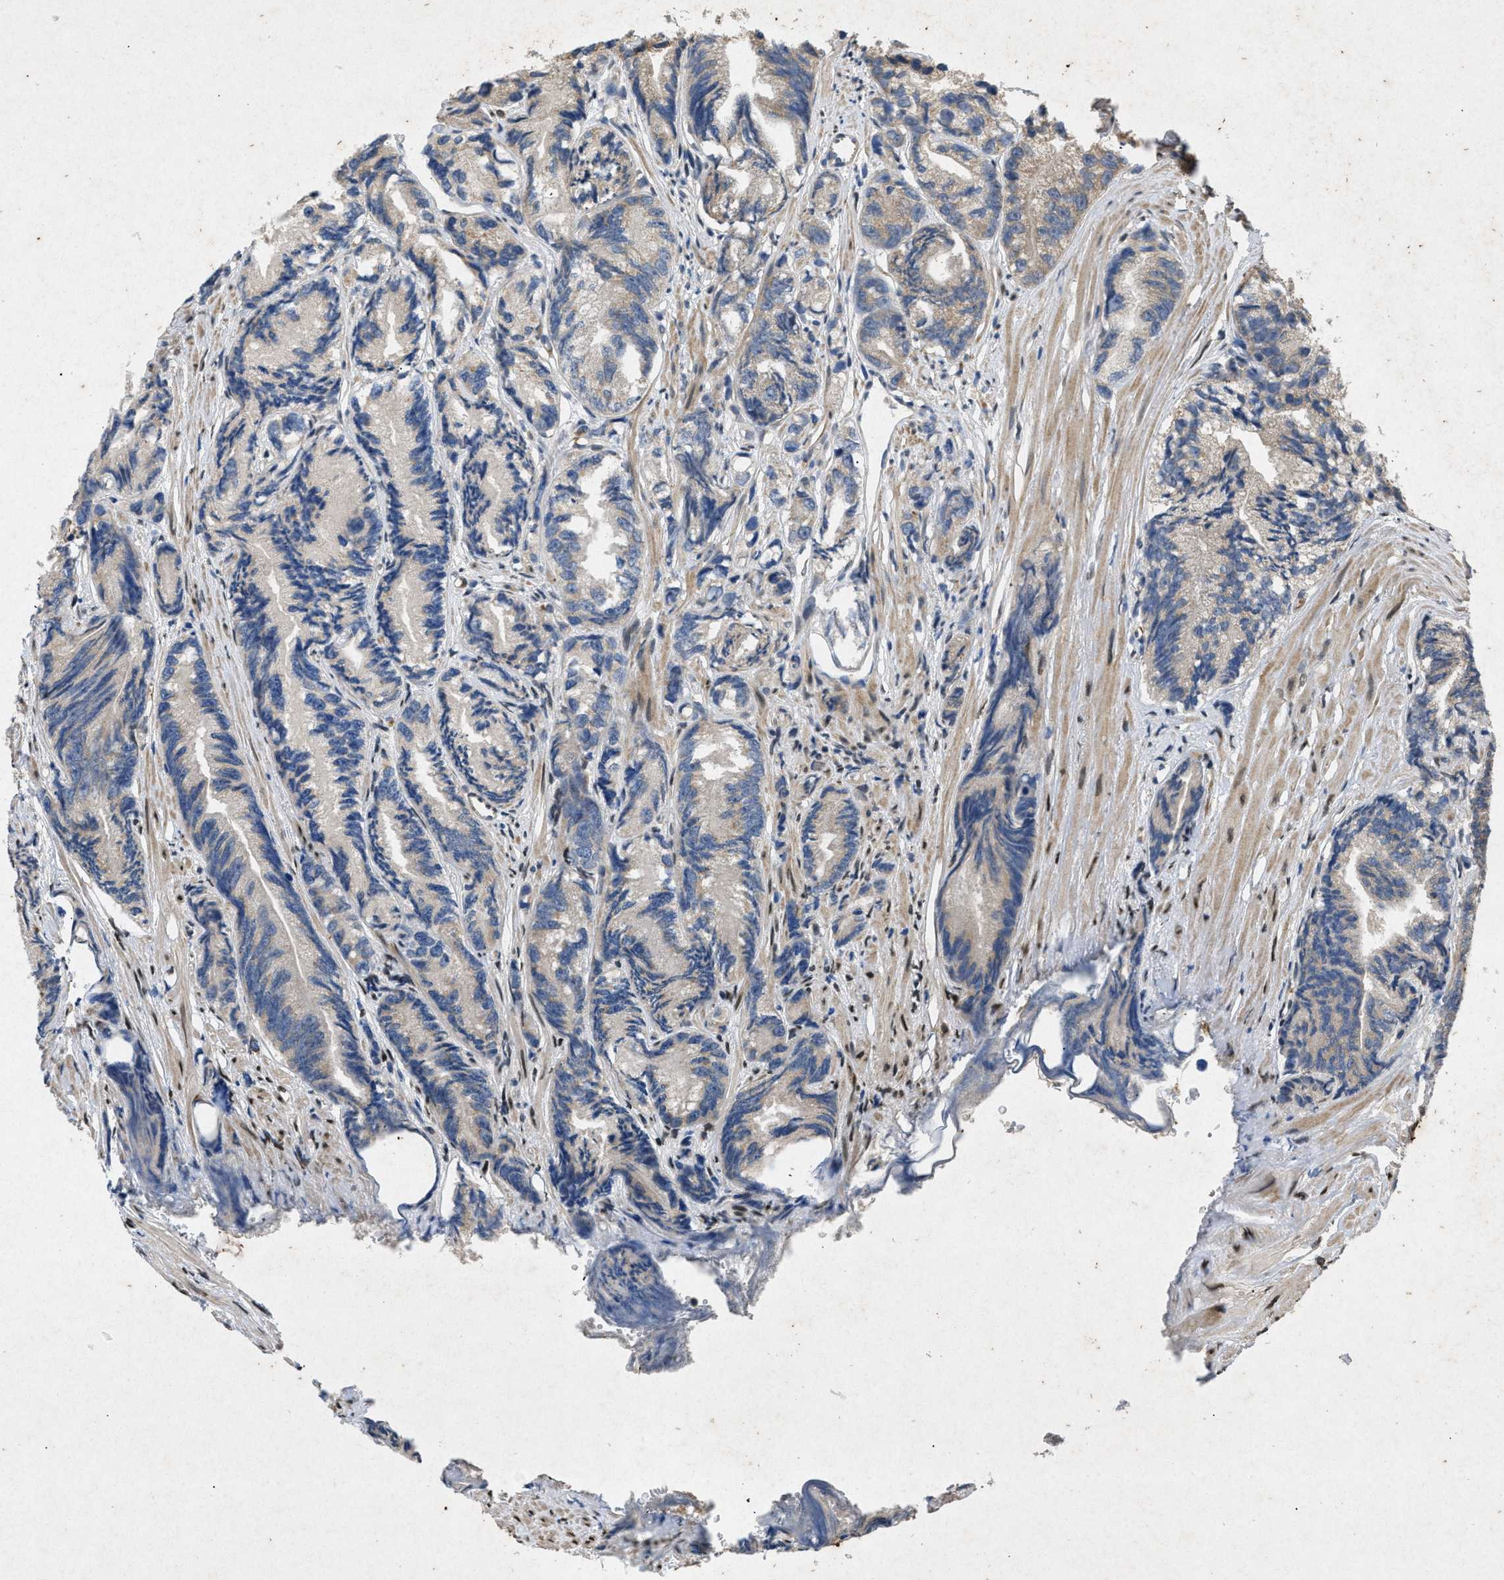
{"staining": {"intensity": "moderate", "quantity": "<25%", "location": "cytoplasmic/membranous"}, "tissue": "prostate cancer", "cell_type": "Tumor cells", "image_type": "cancer", "snomed": [{"axis": "morphology", "description": "Adenocarcinoma, Low grade"}, {"axis": "topography", "description": "Prostate"}], "caption": "Tumor cells demonstrate low levels of moderate cytoplasmic/membranous expression in approximately <25% of cells in human prostate low-grade adenocarcinoma.", "gene": "PRKG2", "patient": {"sex": "male", "age": 89}}